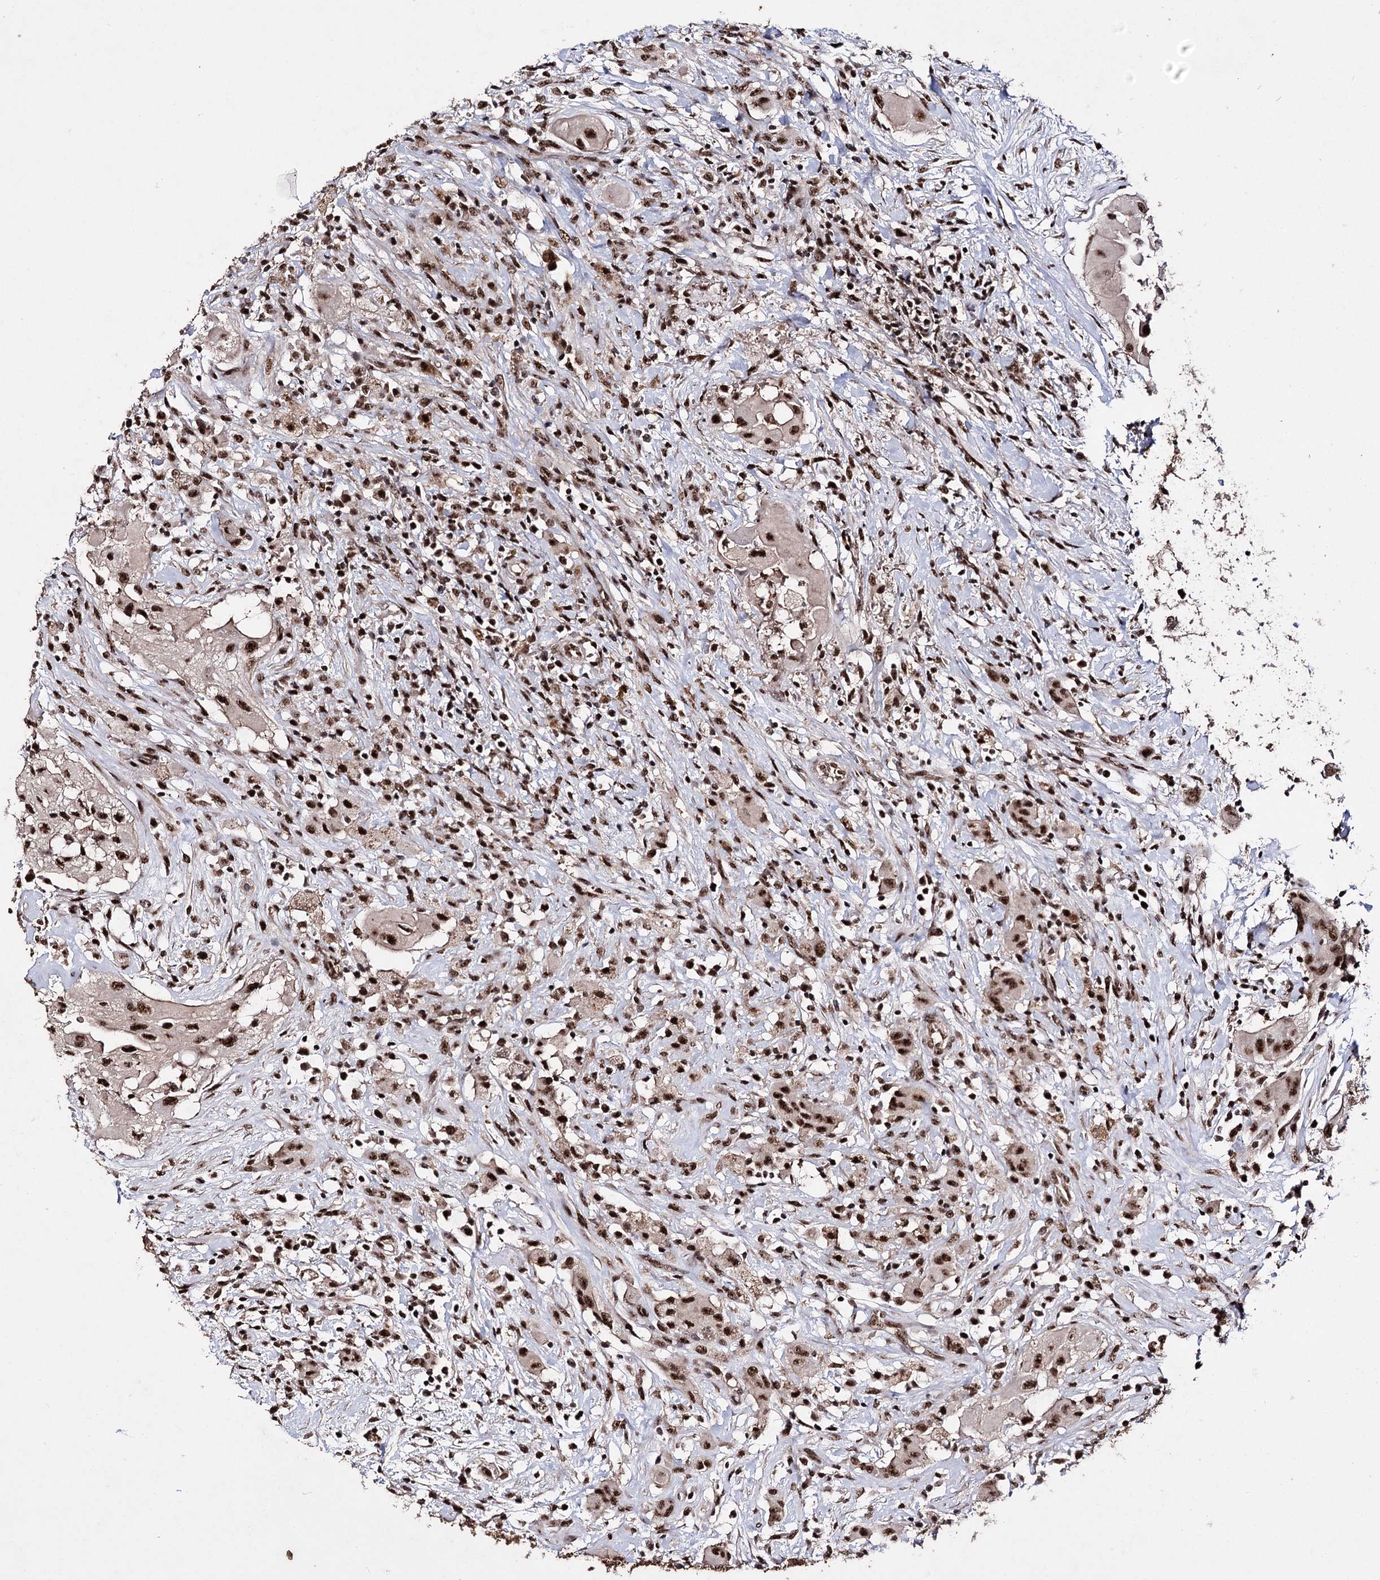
{"staining": {"intensity": "strong", "quantity": ">75%", "location": "nuclear"}, "tissue": "thyroid cancer", "cell_type": "Tumor cells", "image_type": "cancer", "snomed": [{"axis": "morphology", "description": "Papillary adenocarcinoma, NOS"}, {"axis": "topography", "description": "Thyroid gland"}], "caption": "Tumor cells reveal high levels of strong nuclear expression in approximately >75% of cells in human thyroid papillary adenocarcinoma.", "gene": "PRPF40A", "patient": {"sex": "female", "age": 59}}